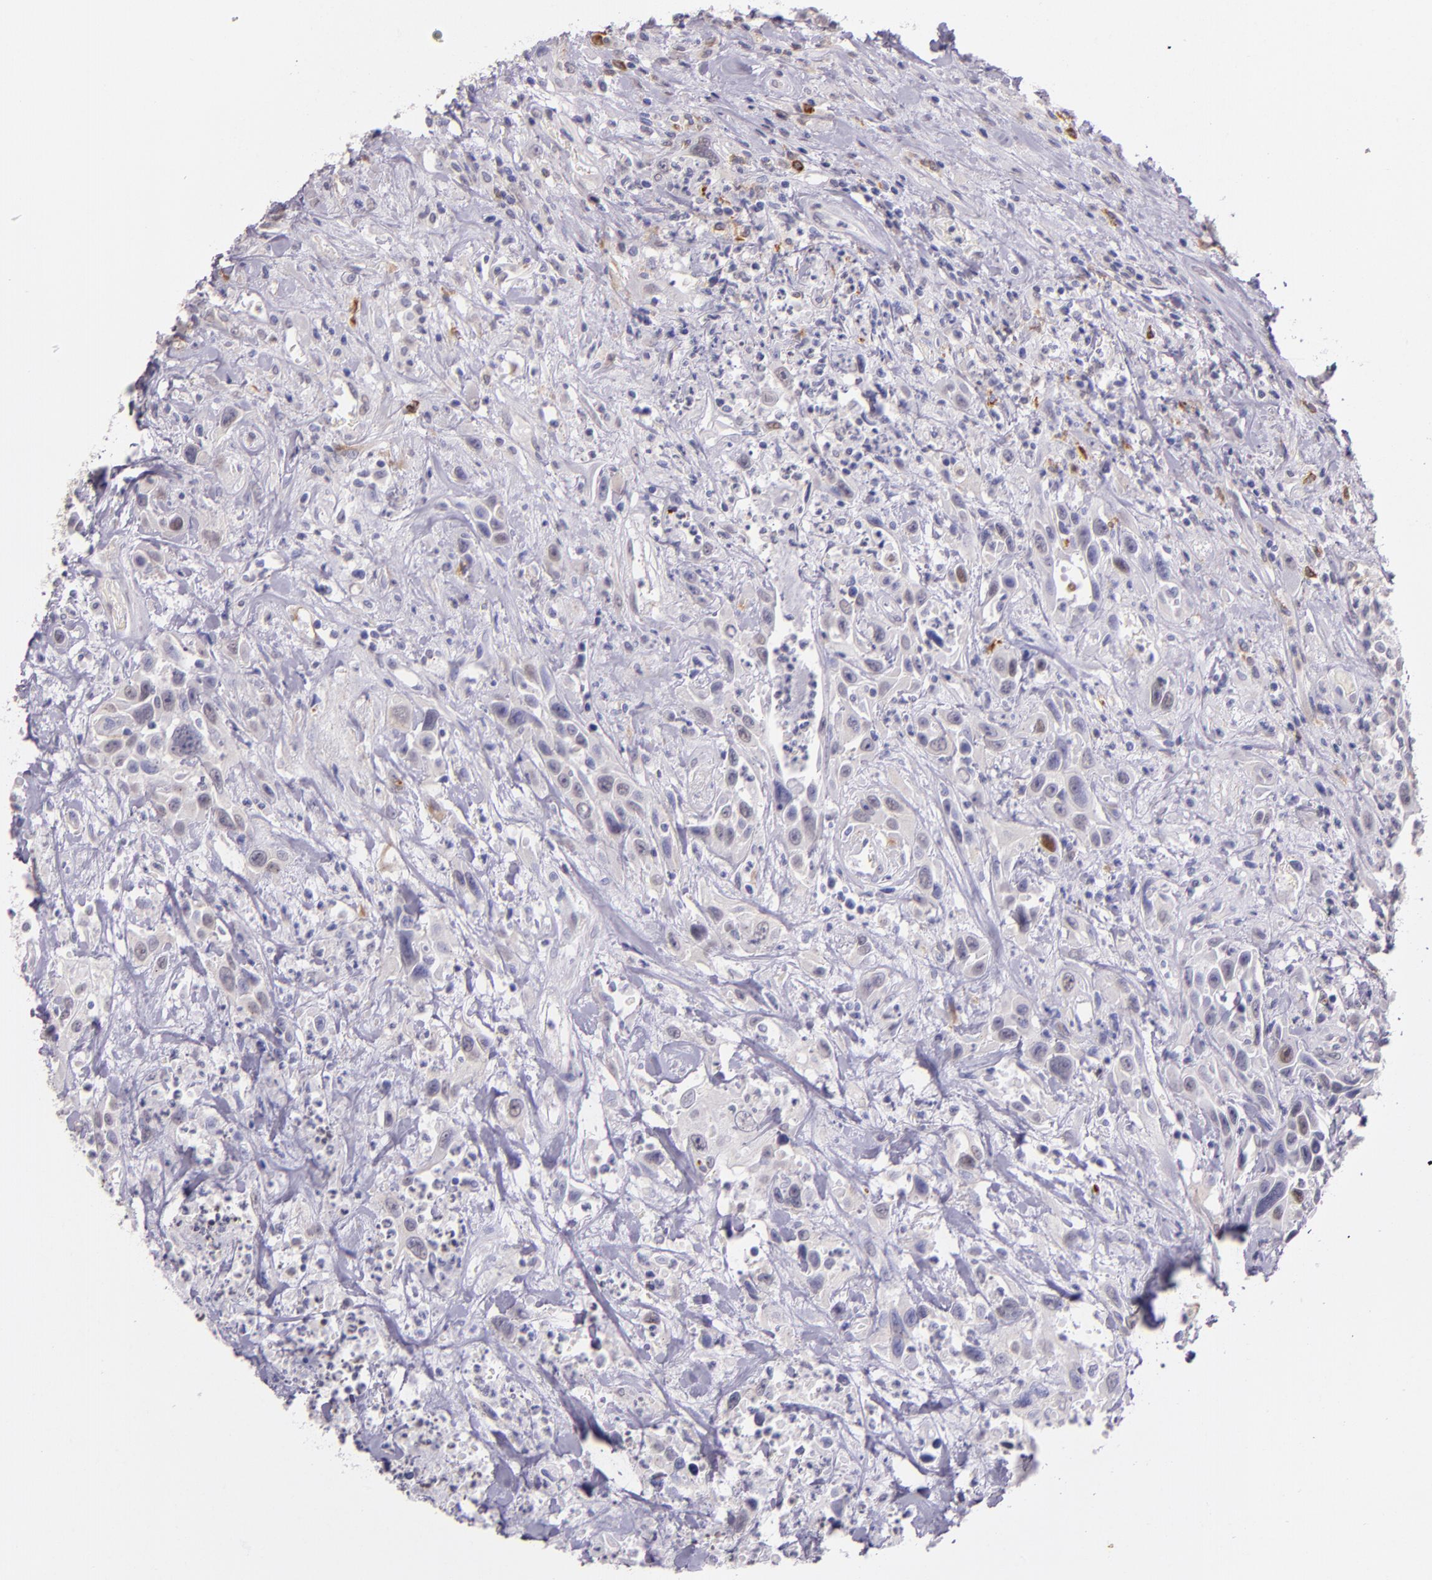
{"staining": {"intensity": "negative", "quantity": "none", "location": "none"}, "tissue": "urothelial cancer", "cell_type": "Tumor cells", "image_type": "cancer", "snomed": [{"axis": "morphology", "description": "Urothelial carcinoma, High grade"}, {"axis": "topography", "description": "Urinary bladder"}], "caption": "Urothelial cancer was stained to show a protein in brown. There is no significant expression in tumor cells.", "gene": "RTN1", "patient": {"sex": "female", "age": 84}}